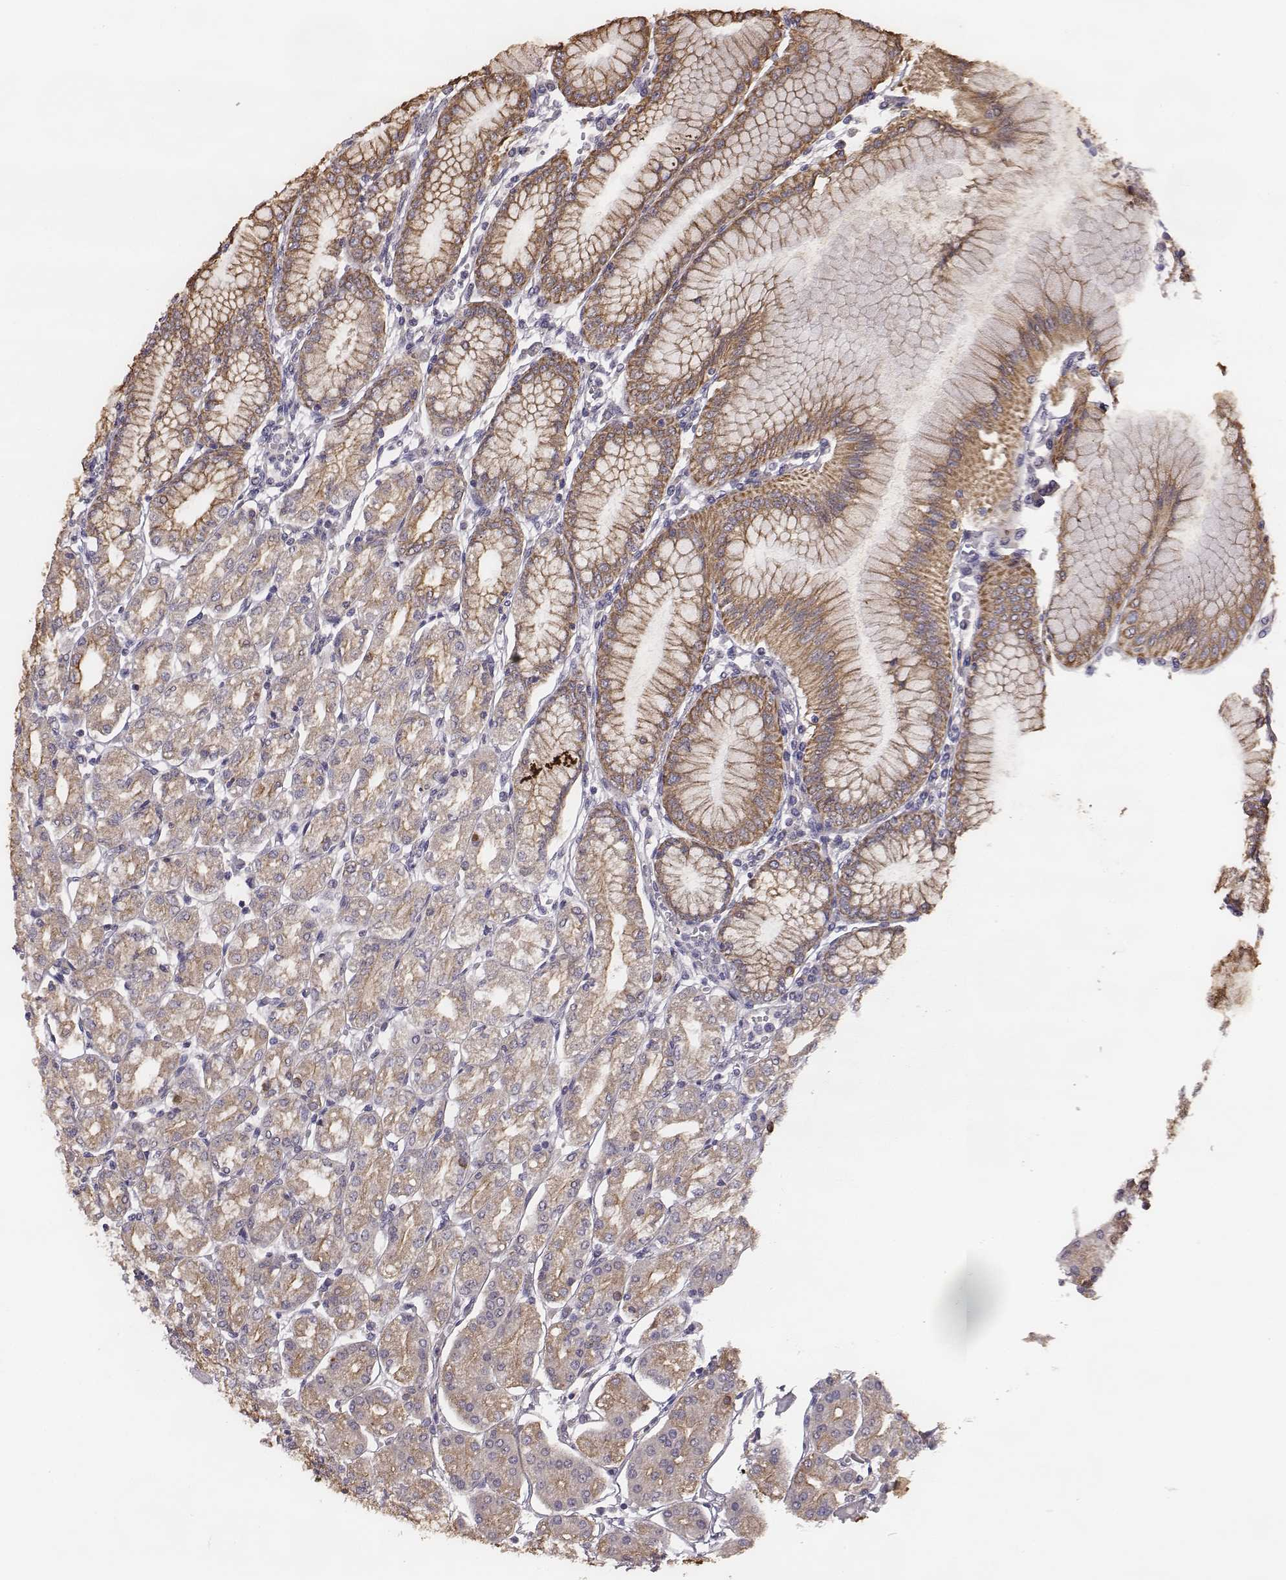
{"staining": {"intensity": "weak", "quantity": ">75%", "location": "cytoplasmic/membranous"}, "tissue": "stomach", "cell_type": "Glandular cells", "image_type": "normal", "snomed": [{"axis": "morphology", "description": "Normal tissue, NOS"}, {"axis": "topography", "description": "Skeletal muscle"}, {"axis": "topography", "description": "Stomach"}], "caption": "Immunohistochemistry (IHC) photomicrograph of normal stomach: stomach stained using immunohistochemistry exhibits low levels of weak protein expression localized specifically in the cytoplasmic/membranous of glandular cells, appearing as a cytoplasmic/membranous brown color.", "gene": "HAVCR1", "patient": {"sex": "female", "age": 57}}